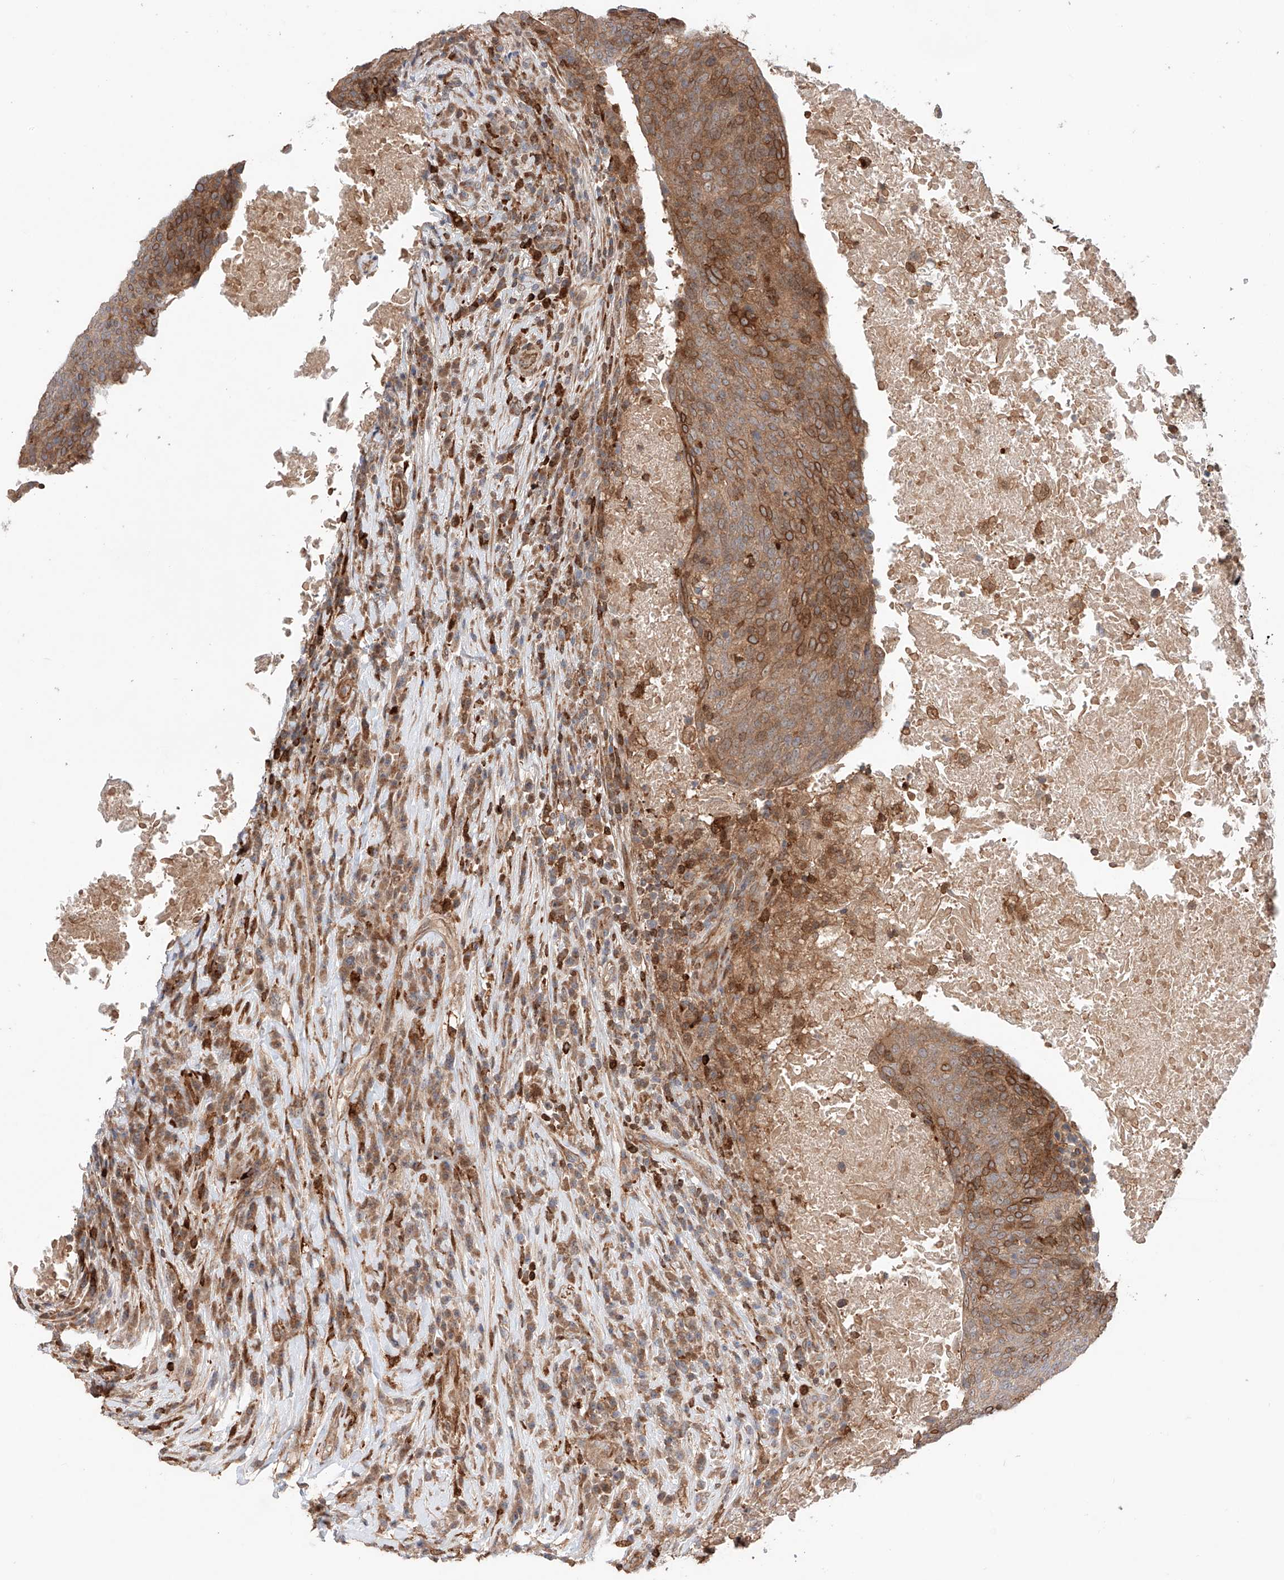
{"staining": {"intensity": "moderate", "quantity": ">75%", "location": "cytoplasmic/membranous"}, "tissue": "head and neck cancer", "cell_type": "Tumor cells", "image_type": "cancer", "snomed": [{"axis": "morphology", "description": "Squamous cell carcinoma, NOS"}, {"axis": "morphology", "description": "Squamous cell carcinoma, metastatic, NOS"}, {"axis": "topography", "description": "Lymph node"}, {"axis": "topography", "description": "Head-Neck"}], "caption": "The histopathology image displays immunohistochemical staining of head and neck cancer. There is moderate cytoplasmic/membranous staining is present in about >75% of tumor cells.", "gene": "IGSF22", "patient": {"sex": "male", "age": 62}}